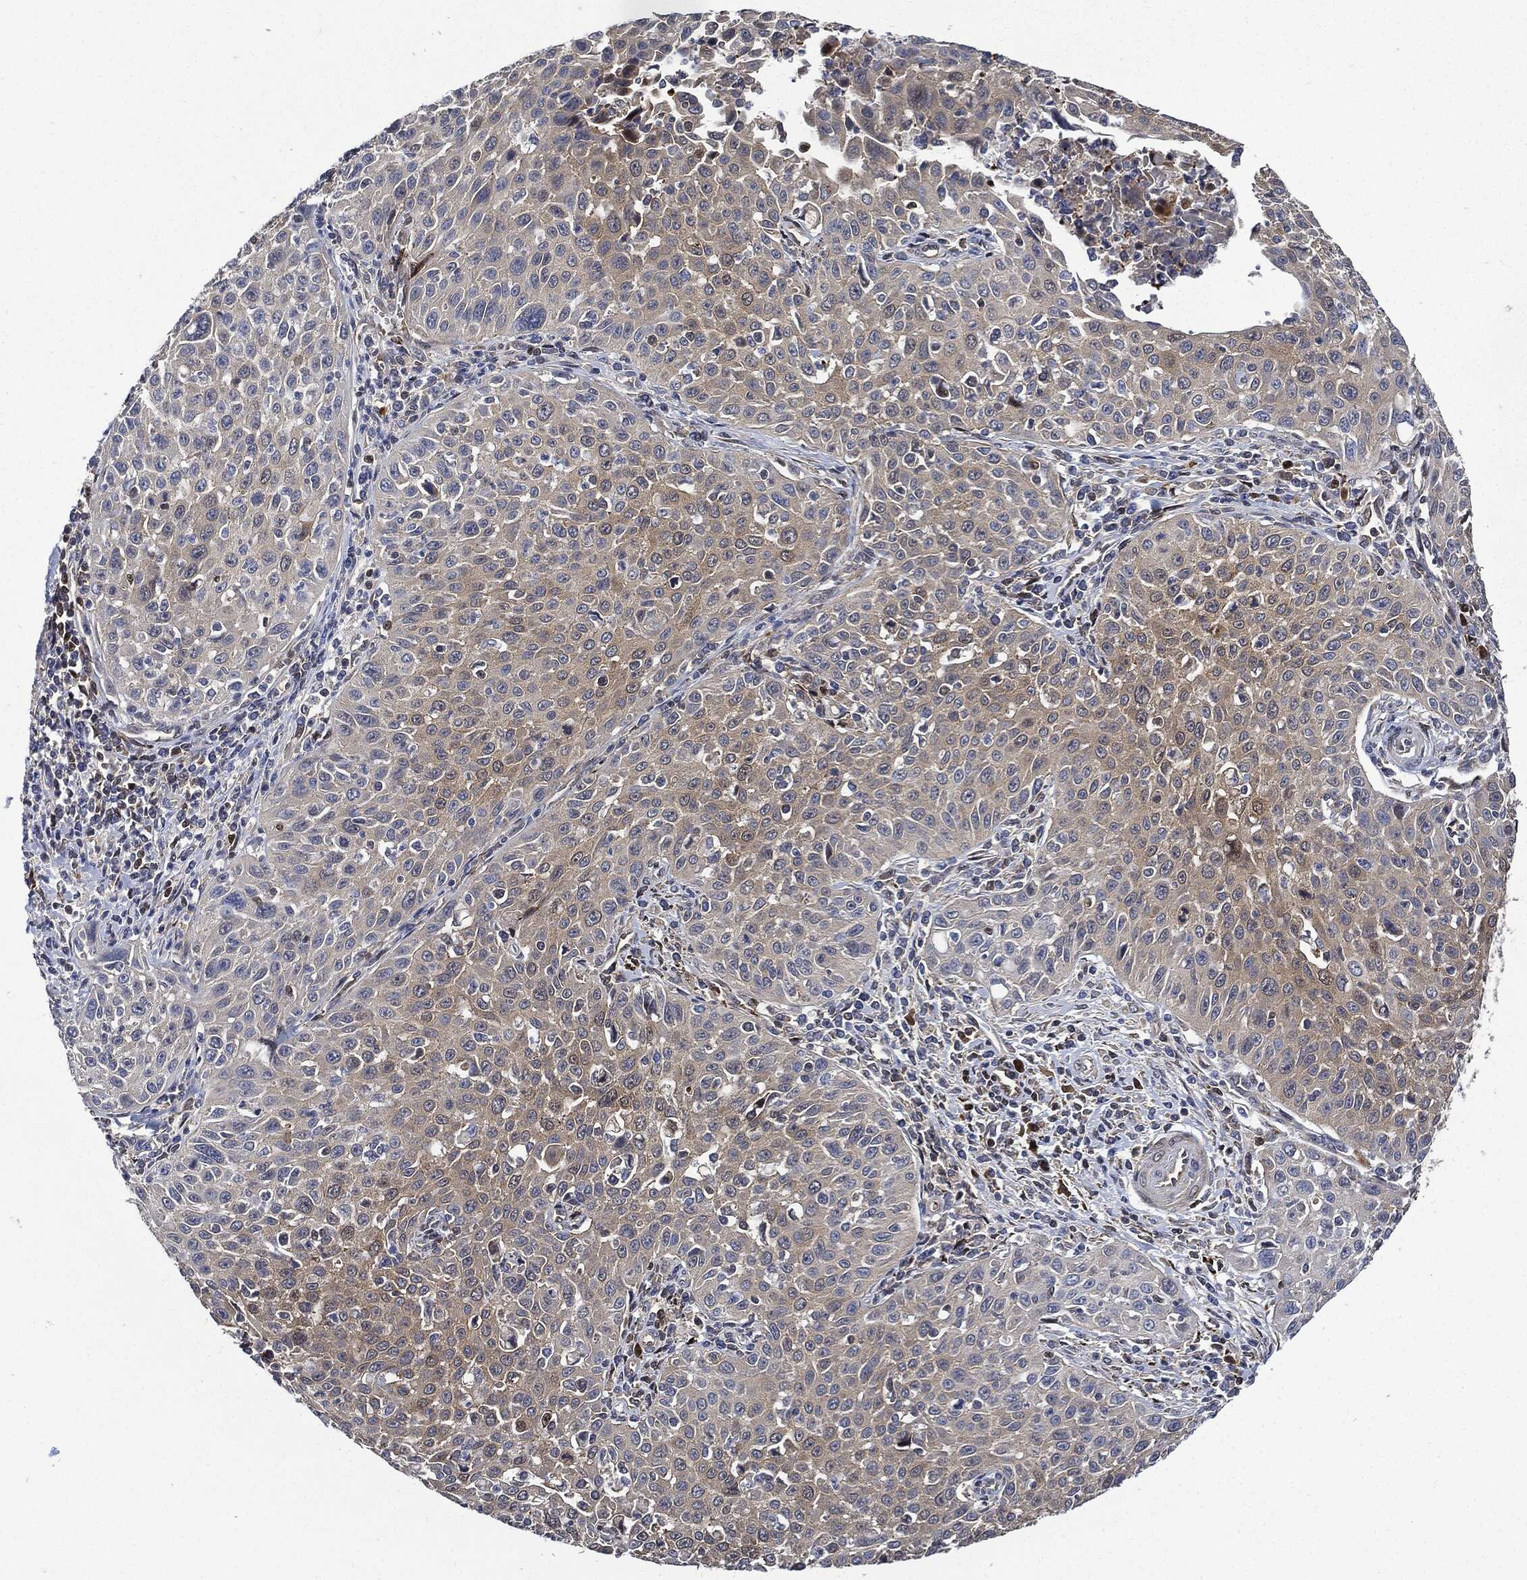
{"staining": {"intensity": "negative", "quantity": "none", "location": "none"}, "tissue": "cervical cancer", "cell_type": "Tumor cells", "image_type": "cancer", "snomed": [{"axis": "morphology", "description": "Squamous cell carcinoma, NOS"}, {"axis": "topography", "description": "Cervix"}], "caption": "This is an immunohistochemistry (IHC) image of cervical squamous cell carcinoma. There is no positivity in tumor cells.", "gene": "PRDX2", "patient": {"sex": "female", "age": 26}}